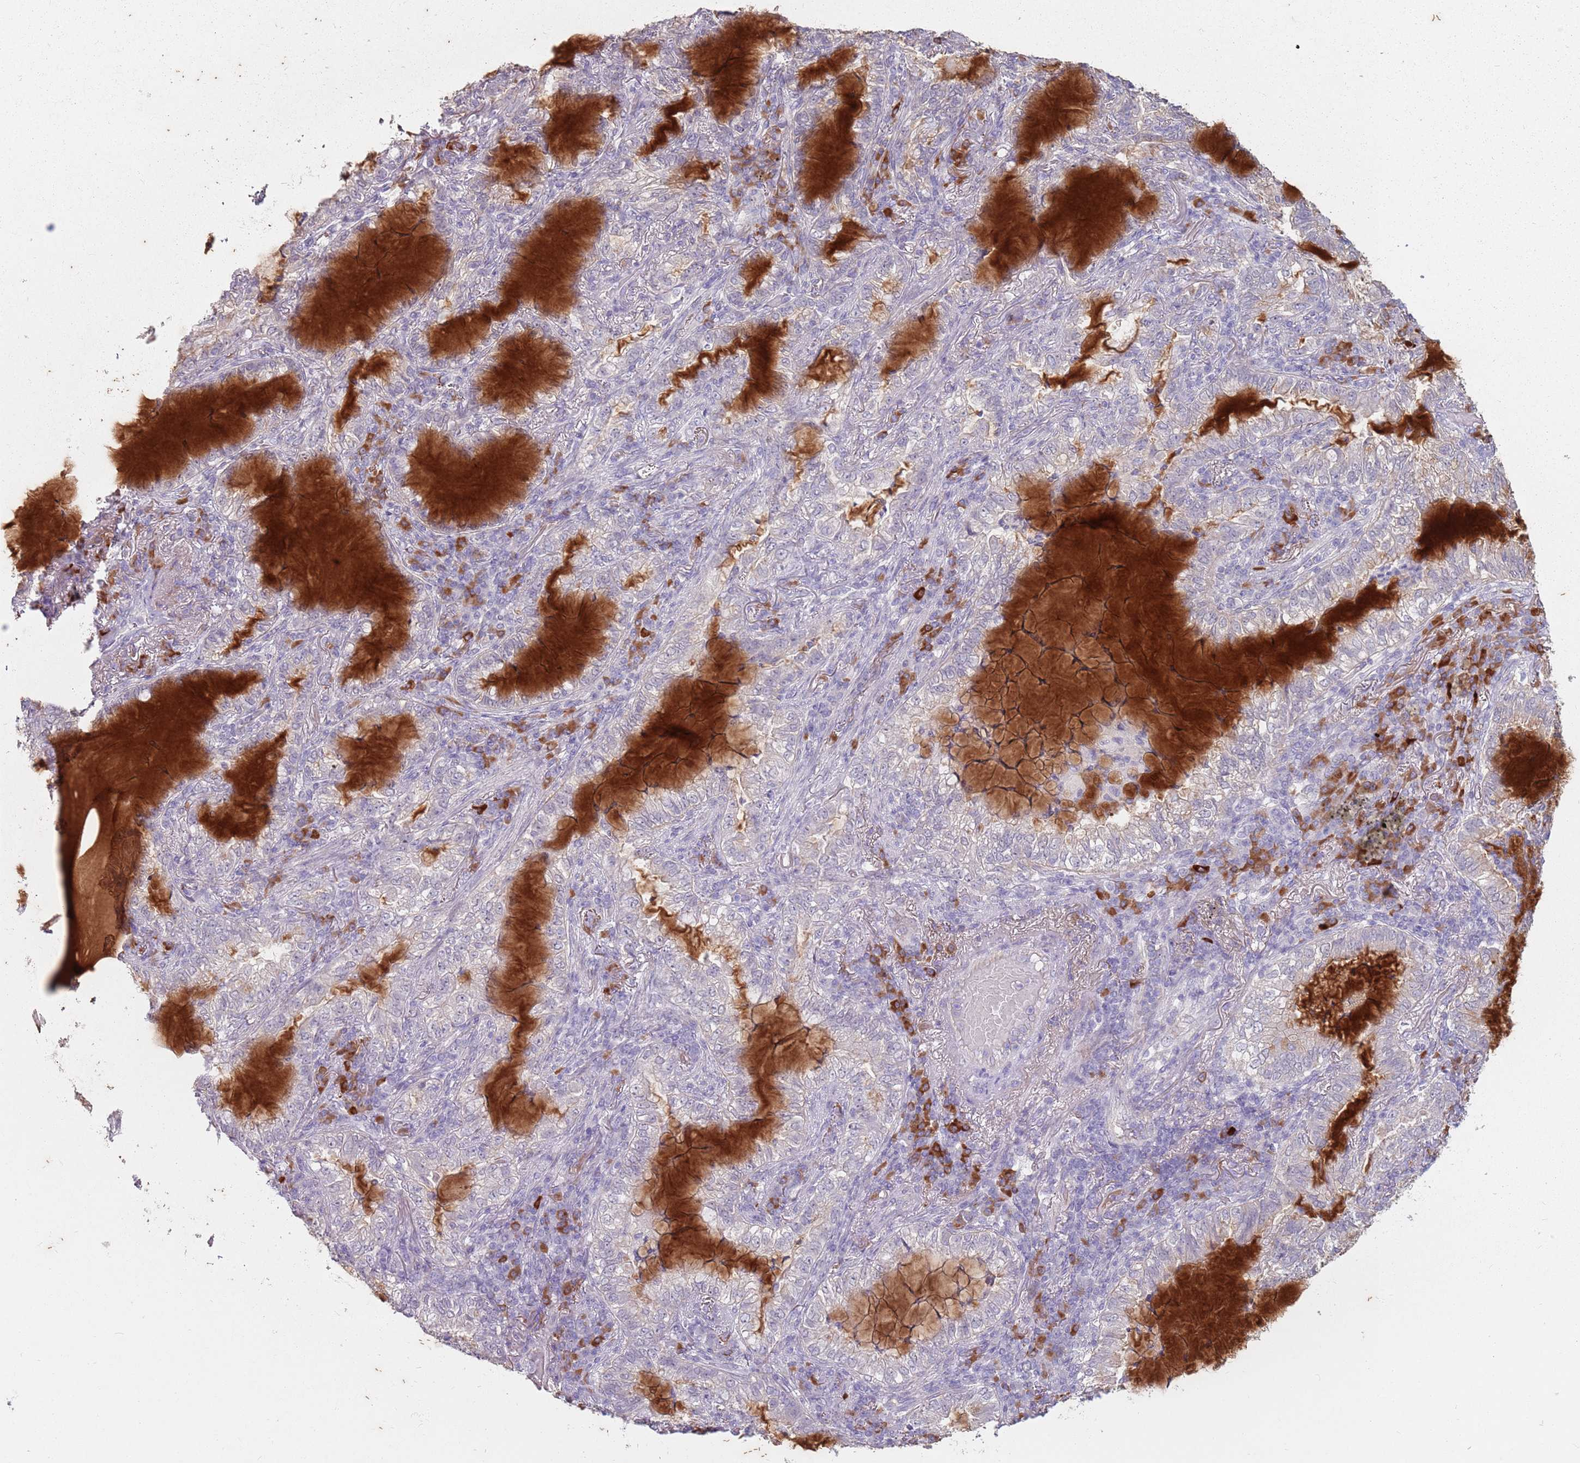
{"staining": {"intensity": "negative", "quantity": "none", "location": "none"}, "tissue": "lung cancer", "cell_type": "Tumor cells", "image_type": "cancer", "snomed": [{"axis": "morphology", "description": "Adenocarcinoma, NOS"}, {"axis": "topography", "description": "Lung"}], "caption": "Adenocarcinoma (lung) was stained to show a protein in brown. There is no significant expression in tumor cells. Brightfield microscopy of immunohistochemistry stained with DAB (3,3'-diaminobenzidine) (brown) and hematoxylin (blue), captured at high magnification.", "gene": "STYK1", "patient": {"sex": "female", "age": 73}}